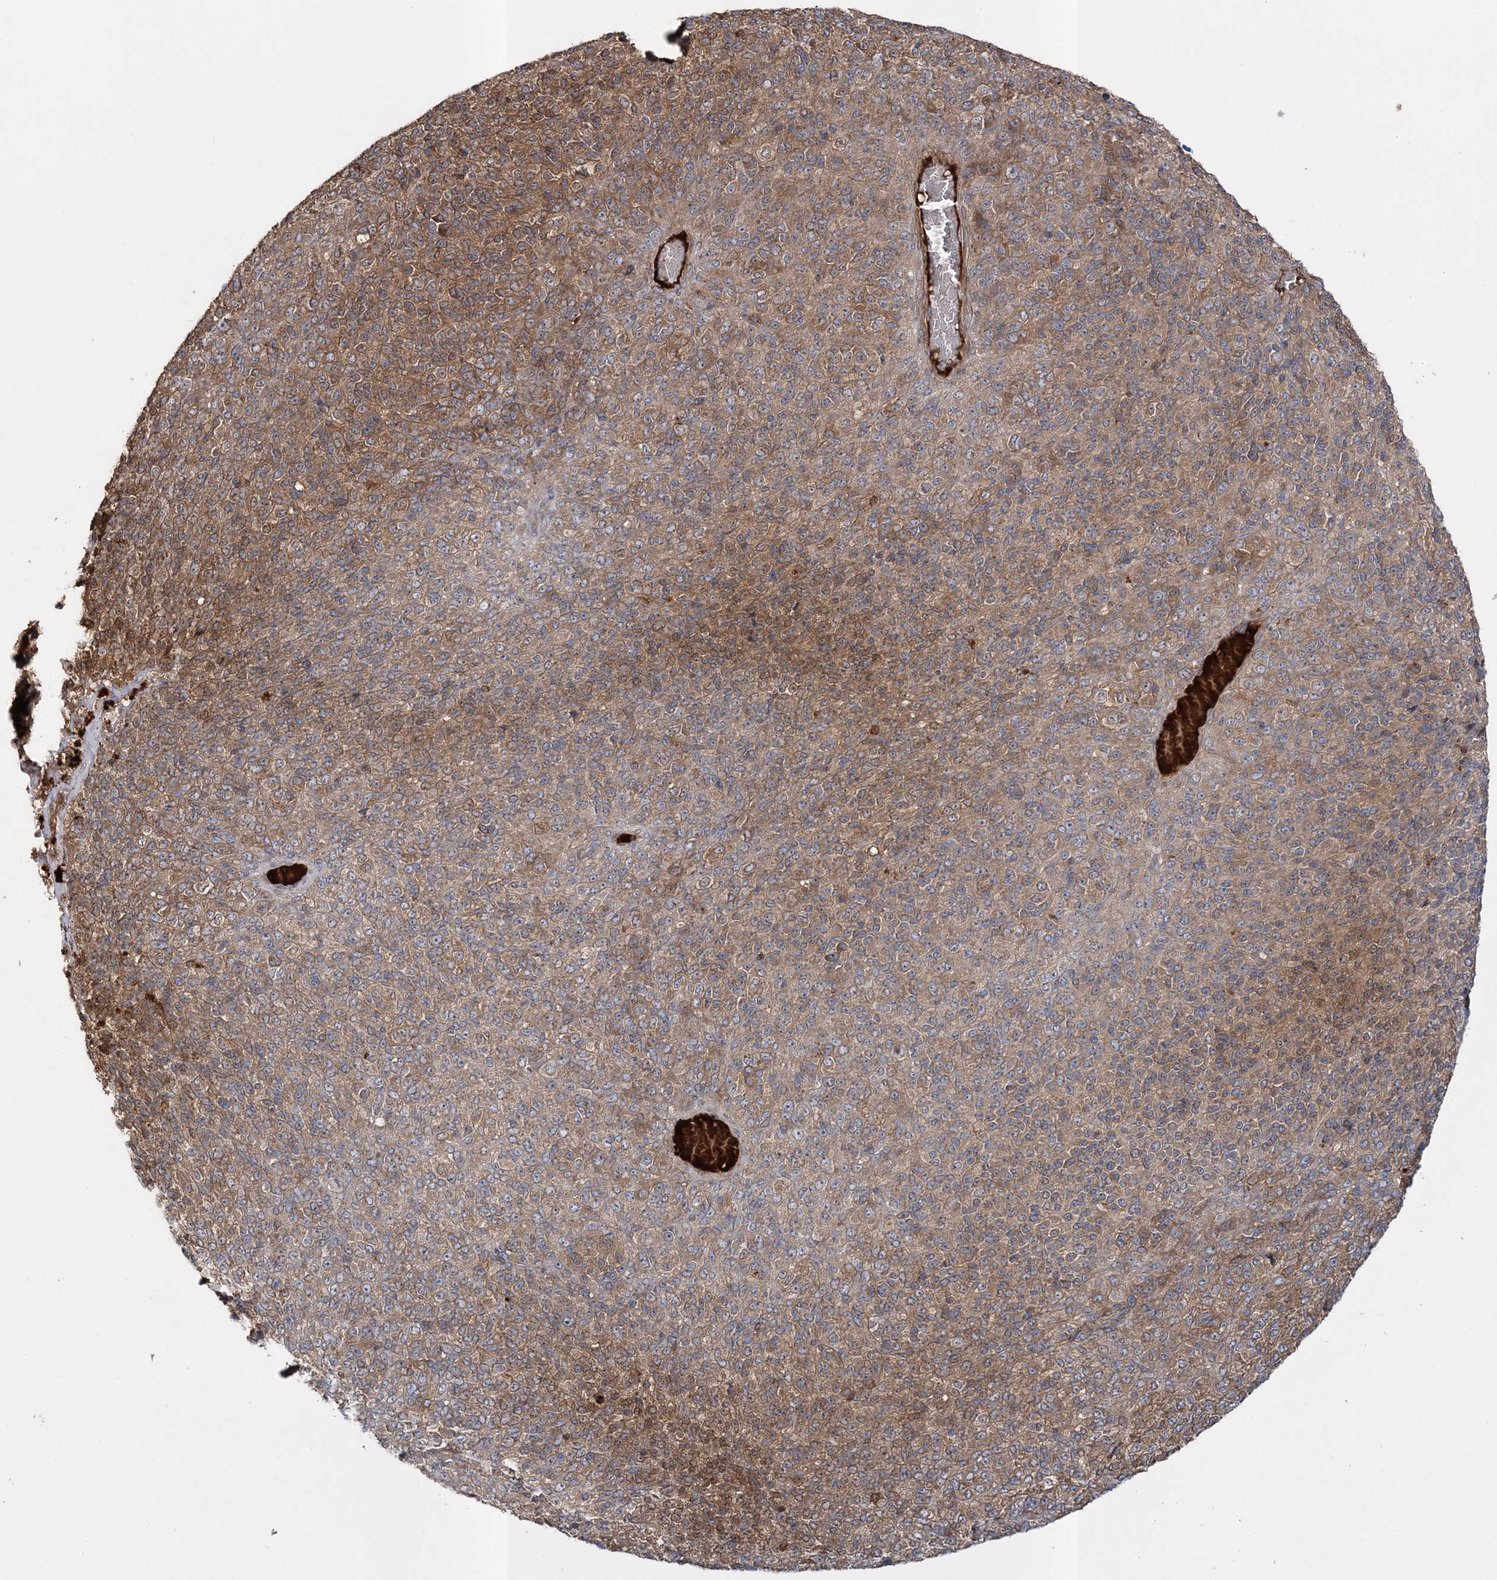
{"staining": {"intensity": "moderate", "quantity": ">75%", "location": "cytoplasmic/membranous"}, "tissue": "melanoma", "cell_type": "Tumor cells", "image_type": "cancer", "snomed": [{"axis": "morphology", "description": "Malignant melanoma, Metastatic site"}, {"axis": "topography", "description": "Brain"}], "caption": "A micrograph of melanoma stained for a protein demonstrates moderate cytoplasmic/membranous brown staining in tumor cells. Nuclei are stained in blue.", "gene": "MOCS2", "patient": {"sex": "female", "age": 56}}